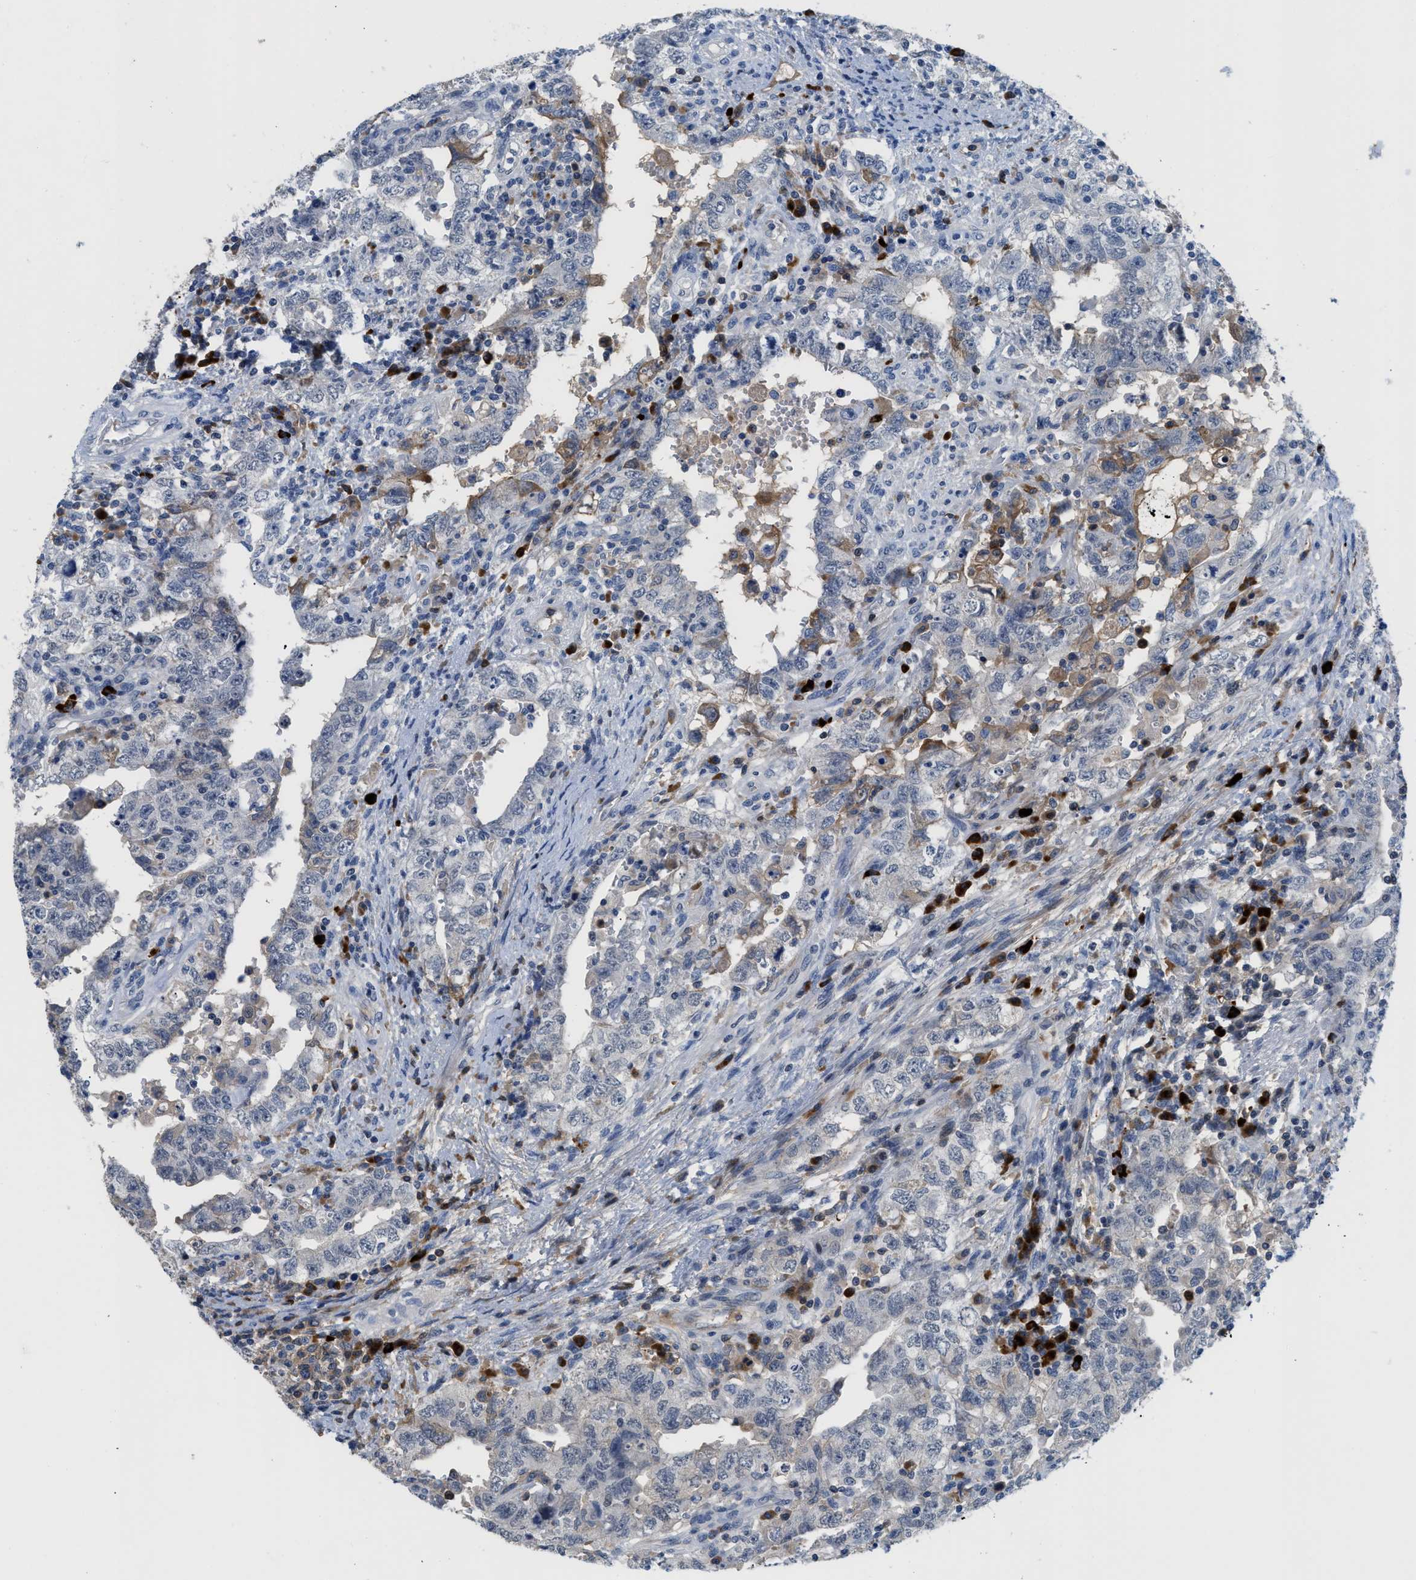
{"staining": {"intensity": "negative", "quantity": "none", "location": "none"}, "tissue": "testis cancer", "cell_type": "Tumor cells", "image_type": "cancer", "snomed": [{"axis": "morphology", "description": "Carcinoma, Embryonal, NOS"}, {"axis": "topography", "description": "Testis"}], "caption": "DAB (3,3'-diaminobenzidine) immunohistochemical staining of human testis cancer (embryonal carcinoma) exhibits no significant positivity in tumor cells.", "gene": "OR9K2", "patient": {"sex": "male", "age": 26}}